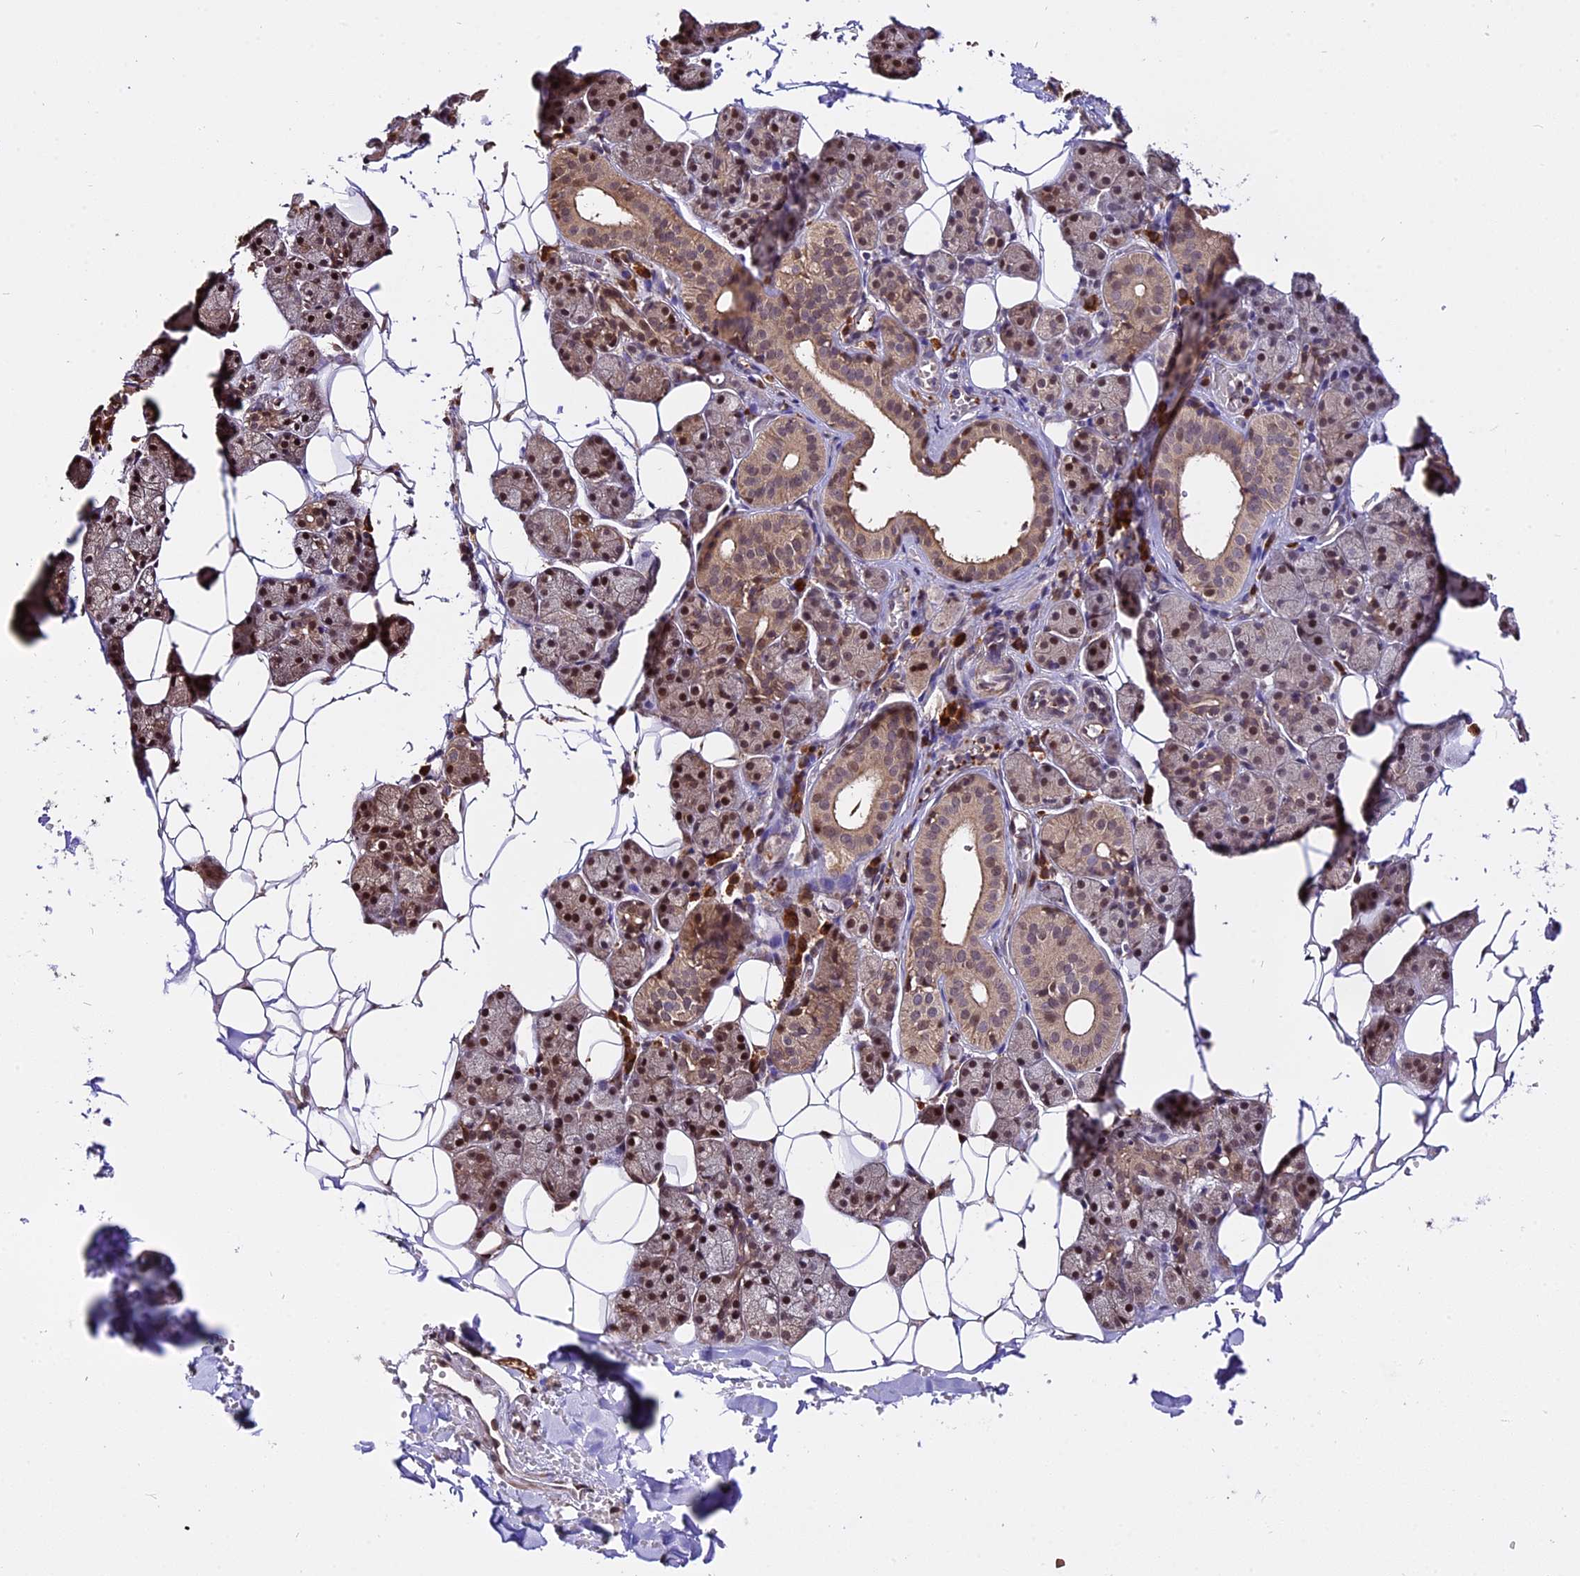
{"staining": {"intensity": "moderate", "quantity": "25%-75%", "location": "cytoplasmic/membranous,nuclear"}, "tissue": "salivary gland", "cell_type": "Glandular cells", "image_type": "normal", "snomed": [{"axis": "morphology", "description": "Normal tissue, NOS"}, {"axis": "topography", "description": "Salivary gland"}], "caption": "Immunohistochemical staining of normal salivary gland demonstrates moderate cytoplasmic/membranous,nuclear protein positivity in approximately 25%-75% of glandular cells.", "gene": "HERPUD1", "patient": {"sex": "female", "age": 33}}